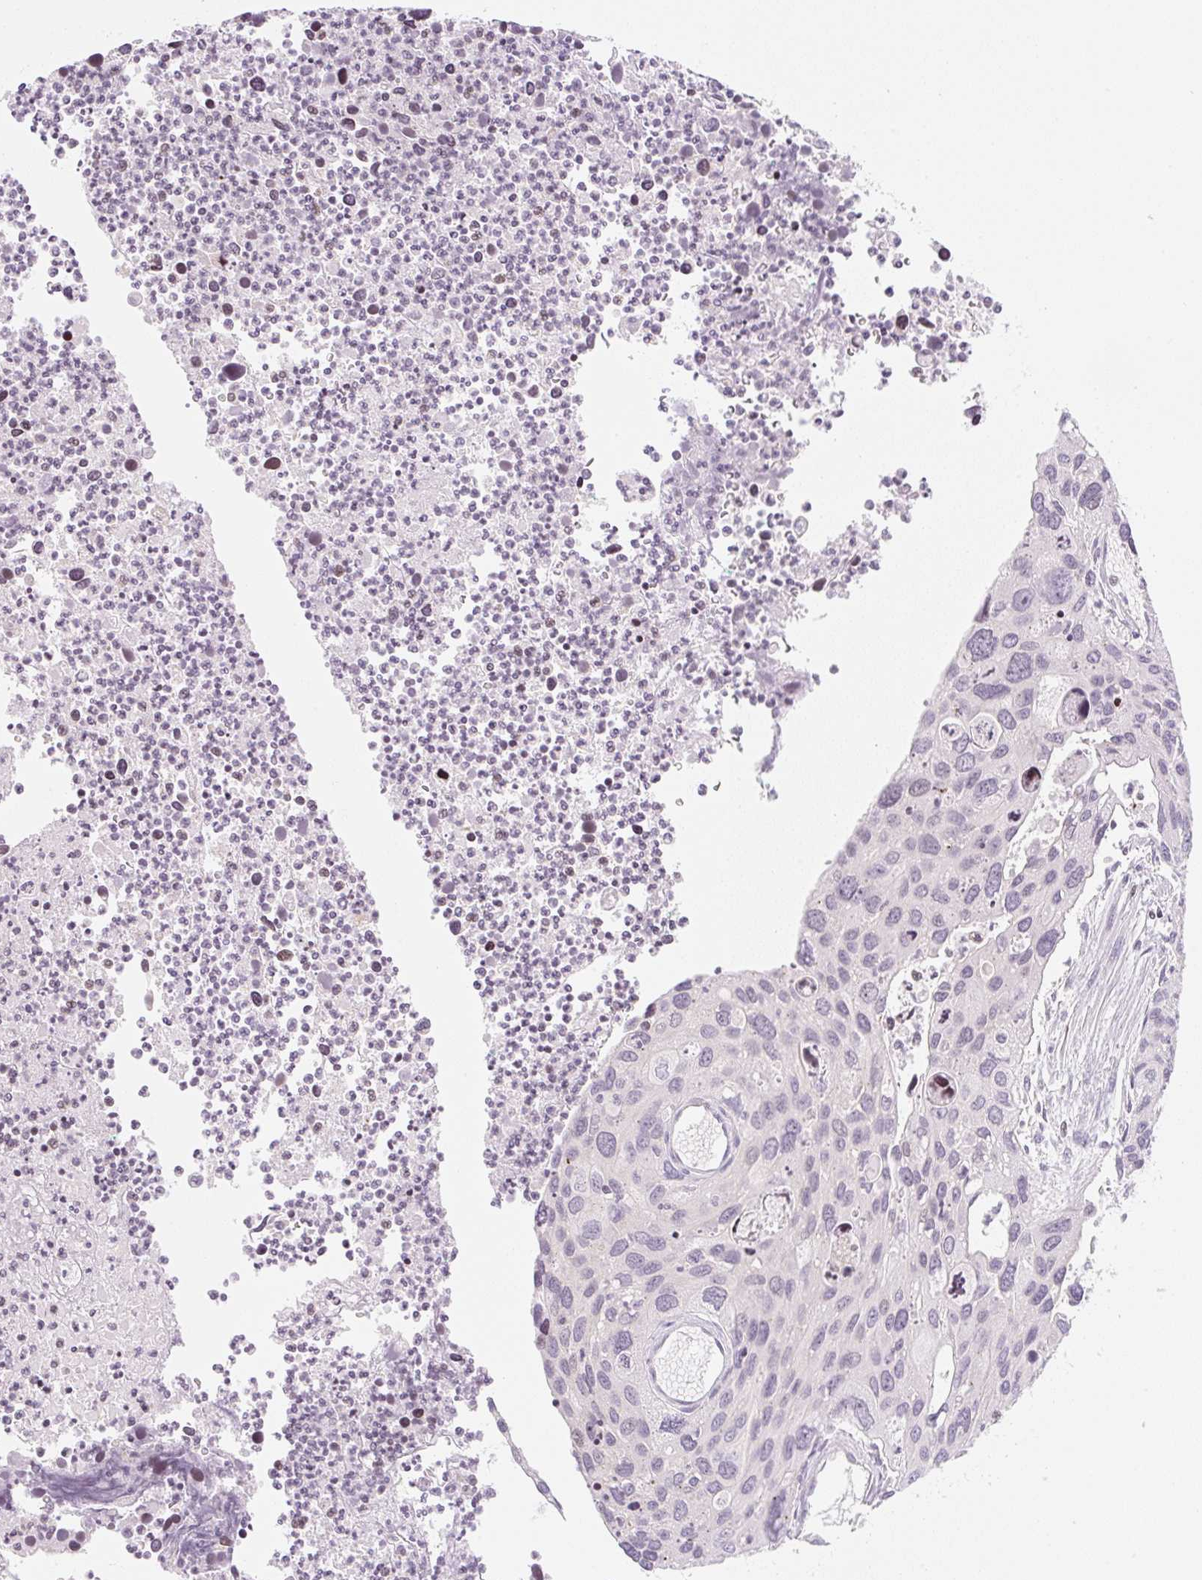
{"staining": {"intensity": "negative", "quantity": "none", "location": "none"}, "tissue": "cervical cancer", "cell_type": "Tumor cells", "image_type": "cancer", "snomed": [{"axis": "morphology", "description": "Squamous cell carcinoma, NOS"}, {"axis": "topography", "description": "Cervix"}], "caption": "Immunohistochemistry of human cervical squamous cell carcinoma displays no staining in tumor cells.", "gene": "CASKIN1", "patient": {"sex": "female", "age": 55}}